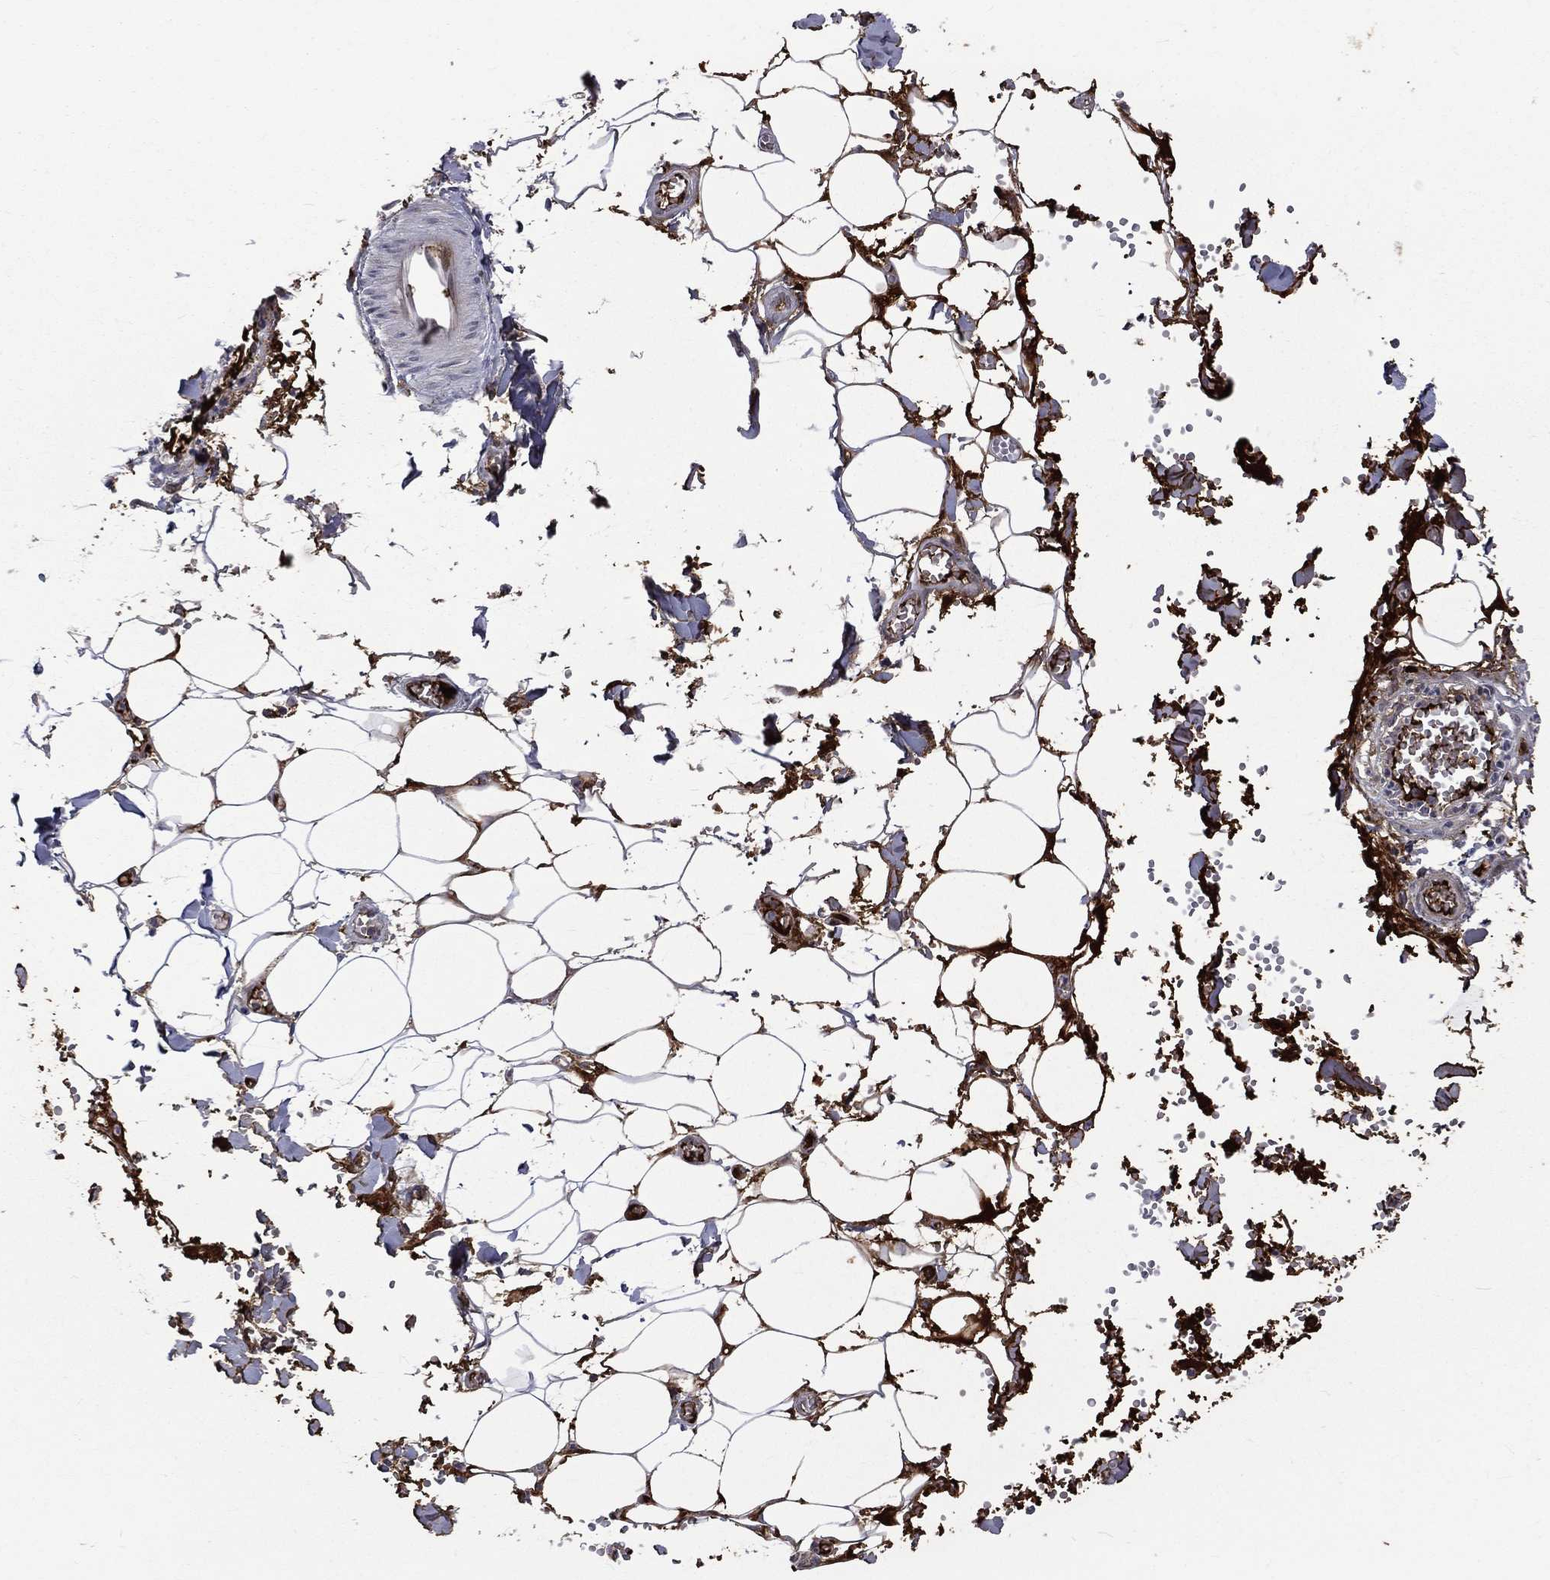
{"staining": {"intensity": "strong", "quantity": "<25%", "location": "cytoplasmic/membranous"}, "tissue": "adipose tissue", "cell_type": "Adipocytes", "image_type": "normal", "snomed": [{"axis": "morphology", "description": "Normal tissue, NOS"}, {"axis": "morphology", "description": "Squamous cell carcinoma, NOS"}, {"axis": "topography", "description": "Cartilage tissue"}, {"axis": "topography", "description": "Lung"}], "caption": "Adipose tissue stained for a protein (brown) reveals strong cytoplasmic/membranous positive expression in about <25% of adipocytes.", "gene": "FGG", "patient": {"sex": "male", "age": 66}}